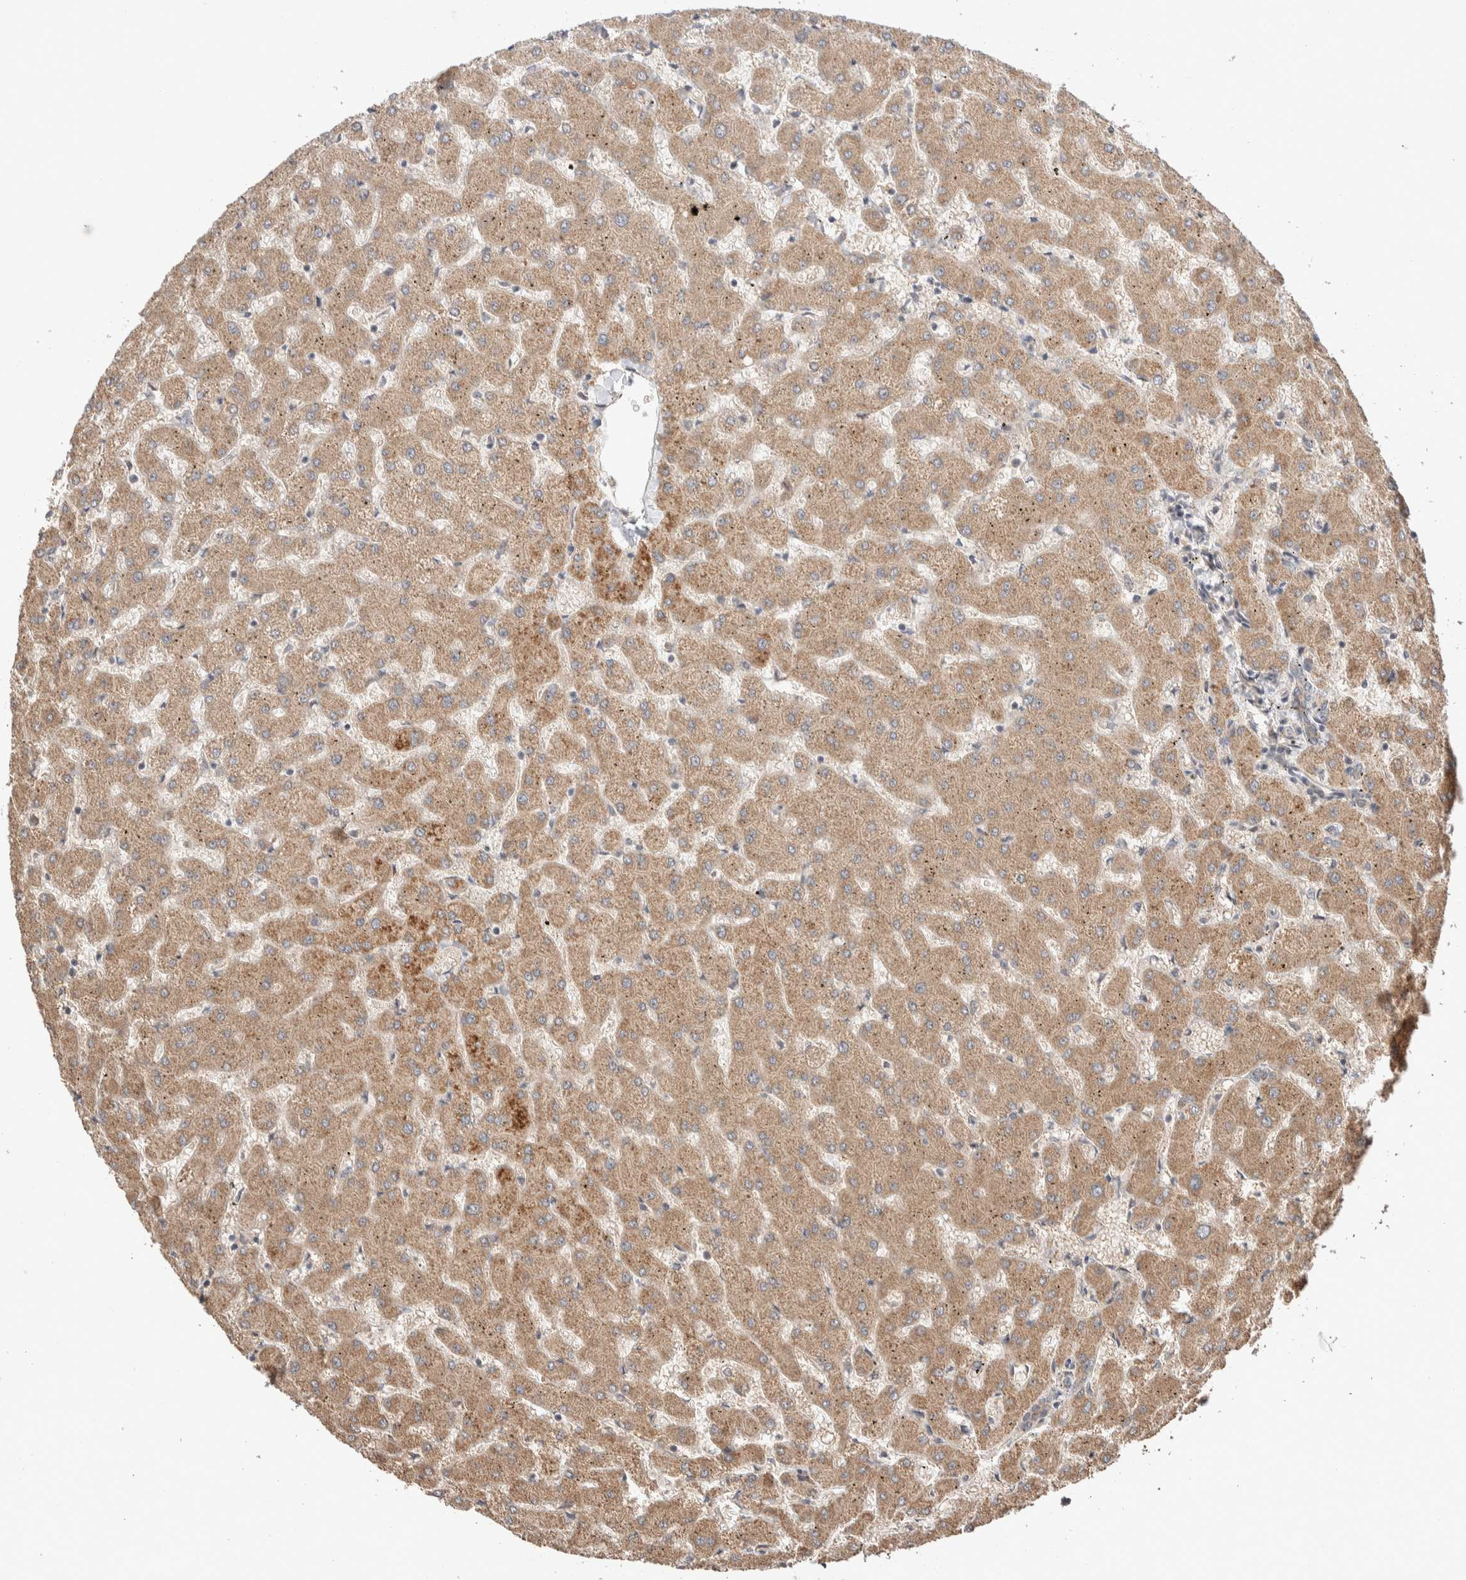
{"staining": {"intensity": "weak", "quantity": ">75%", "location": "cytoplasmic/membranous"}, "tissue": "liver", "cell_type": "Cholangiocytes", "image_type": "normal", "snomed": [{"axis": "morphology", "description": "Normal tissue, NOS"}, {"axis": "topography", "description": "Liver"}], "caption": "Approximately >75% of cholangiocytes in benign human liver display weak cytoplasmic/membranous protein positivity as visualized by brown immunohistochemical staining.", "gene": "PRDM15", "patient": {"sex": "female", "age": 63}}